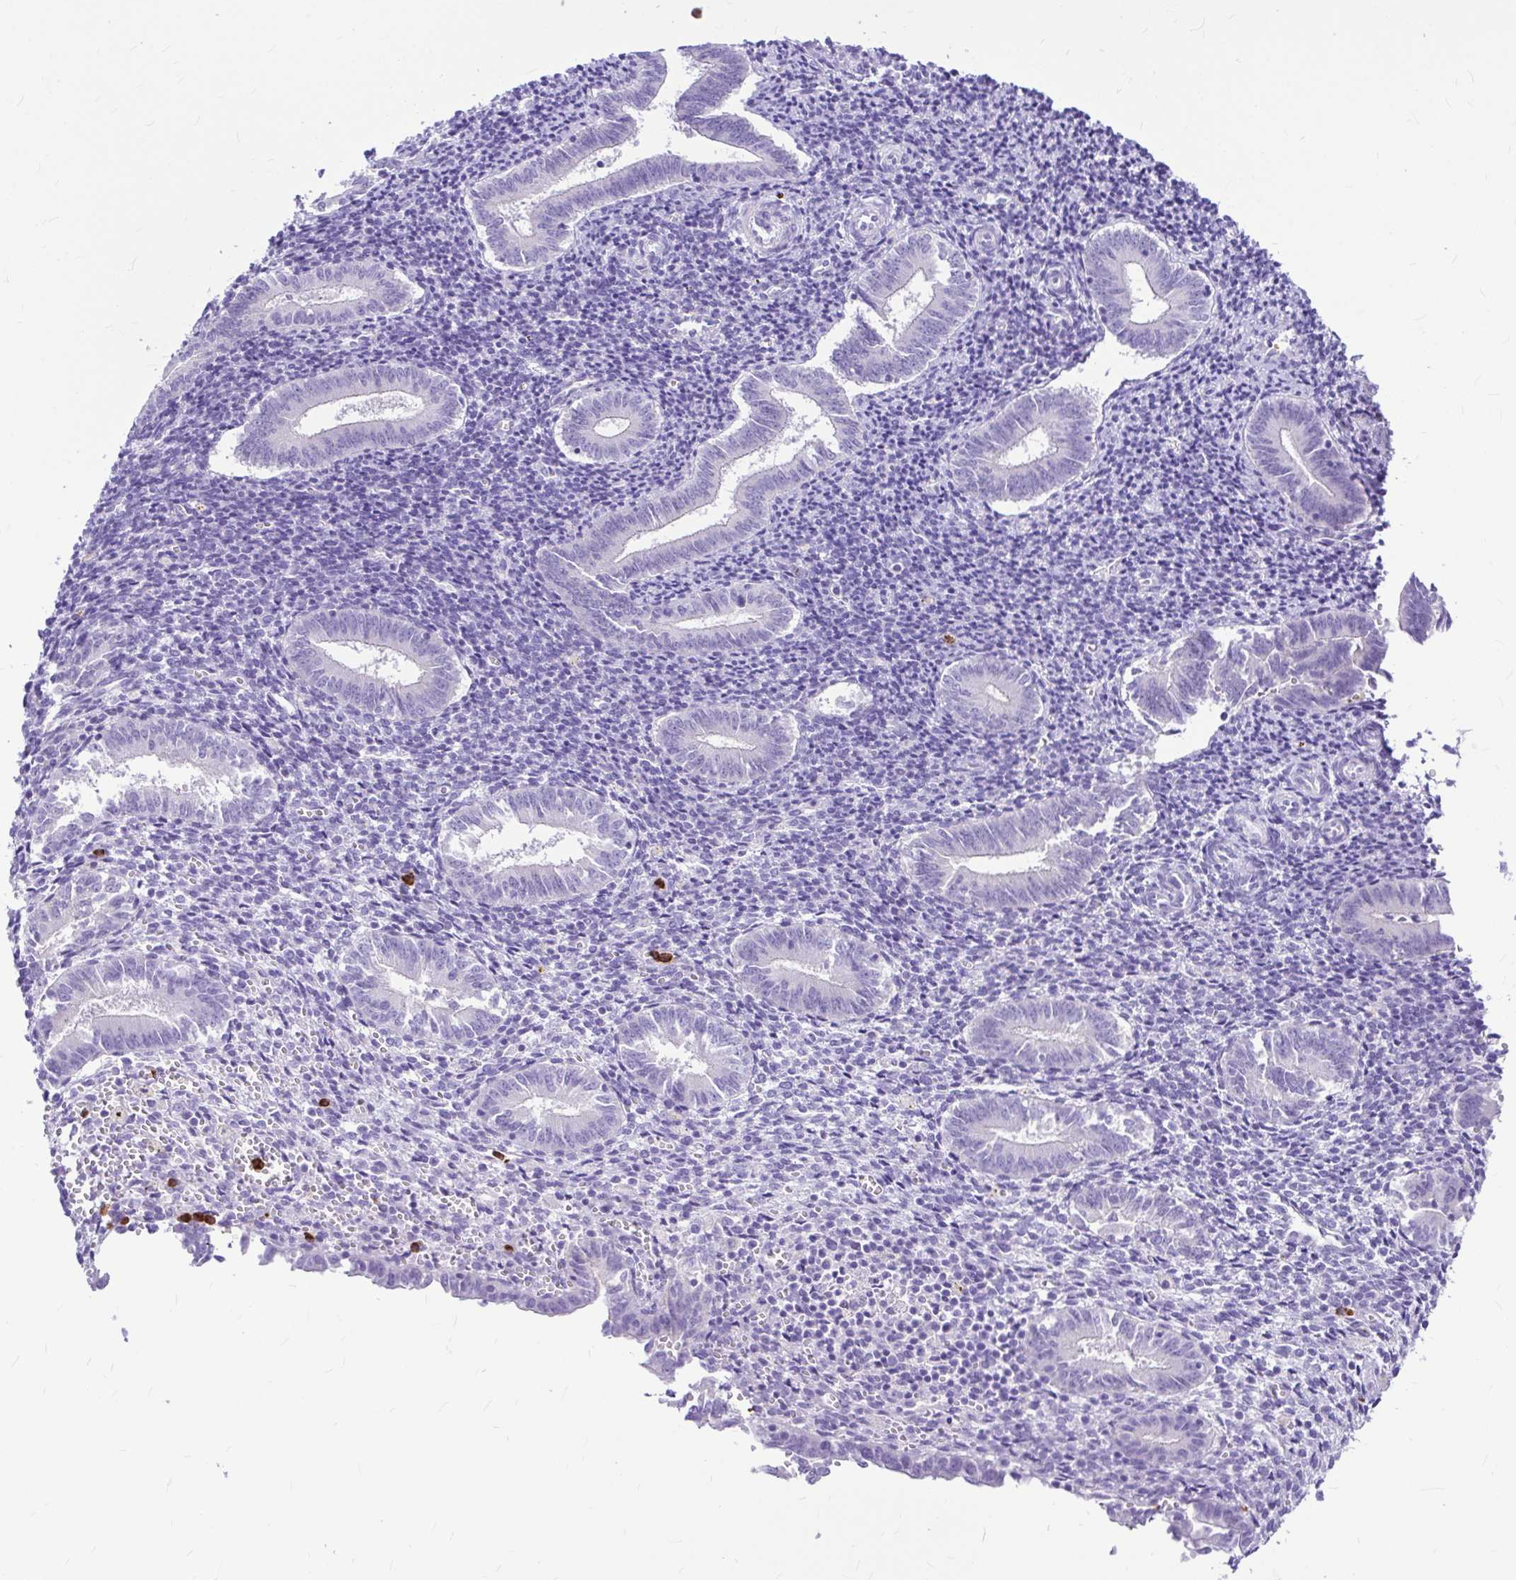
{"staining": {"intensity": "negative", "quantity": "none", "location": "none"}, "tissue": "endometrium", "cell_type": "Cells in endometrial stroma", "image_type": "normal", "snomed": [{"axis": "morphology", "description": "Normal tissue, NOS"}, {"axis": "topography", "description": "Endometrium"}], "caption": "Cells in endometrial stroma show no significant protein staining in benign endometrium.", "gene": "CLEC1B", "patient": {"sex": "female", "age": 25}}